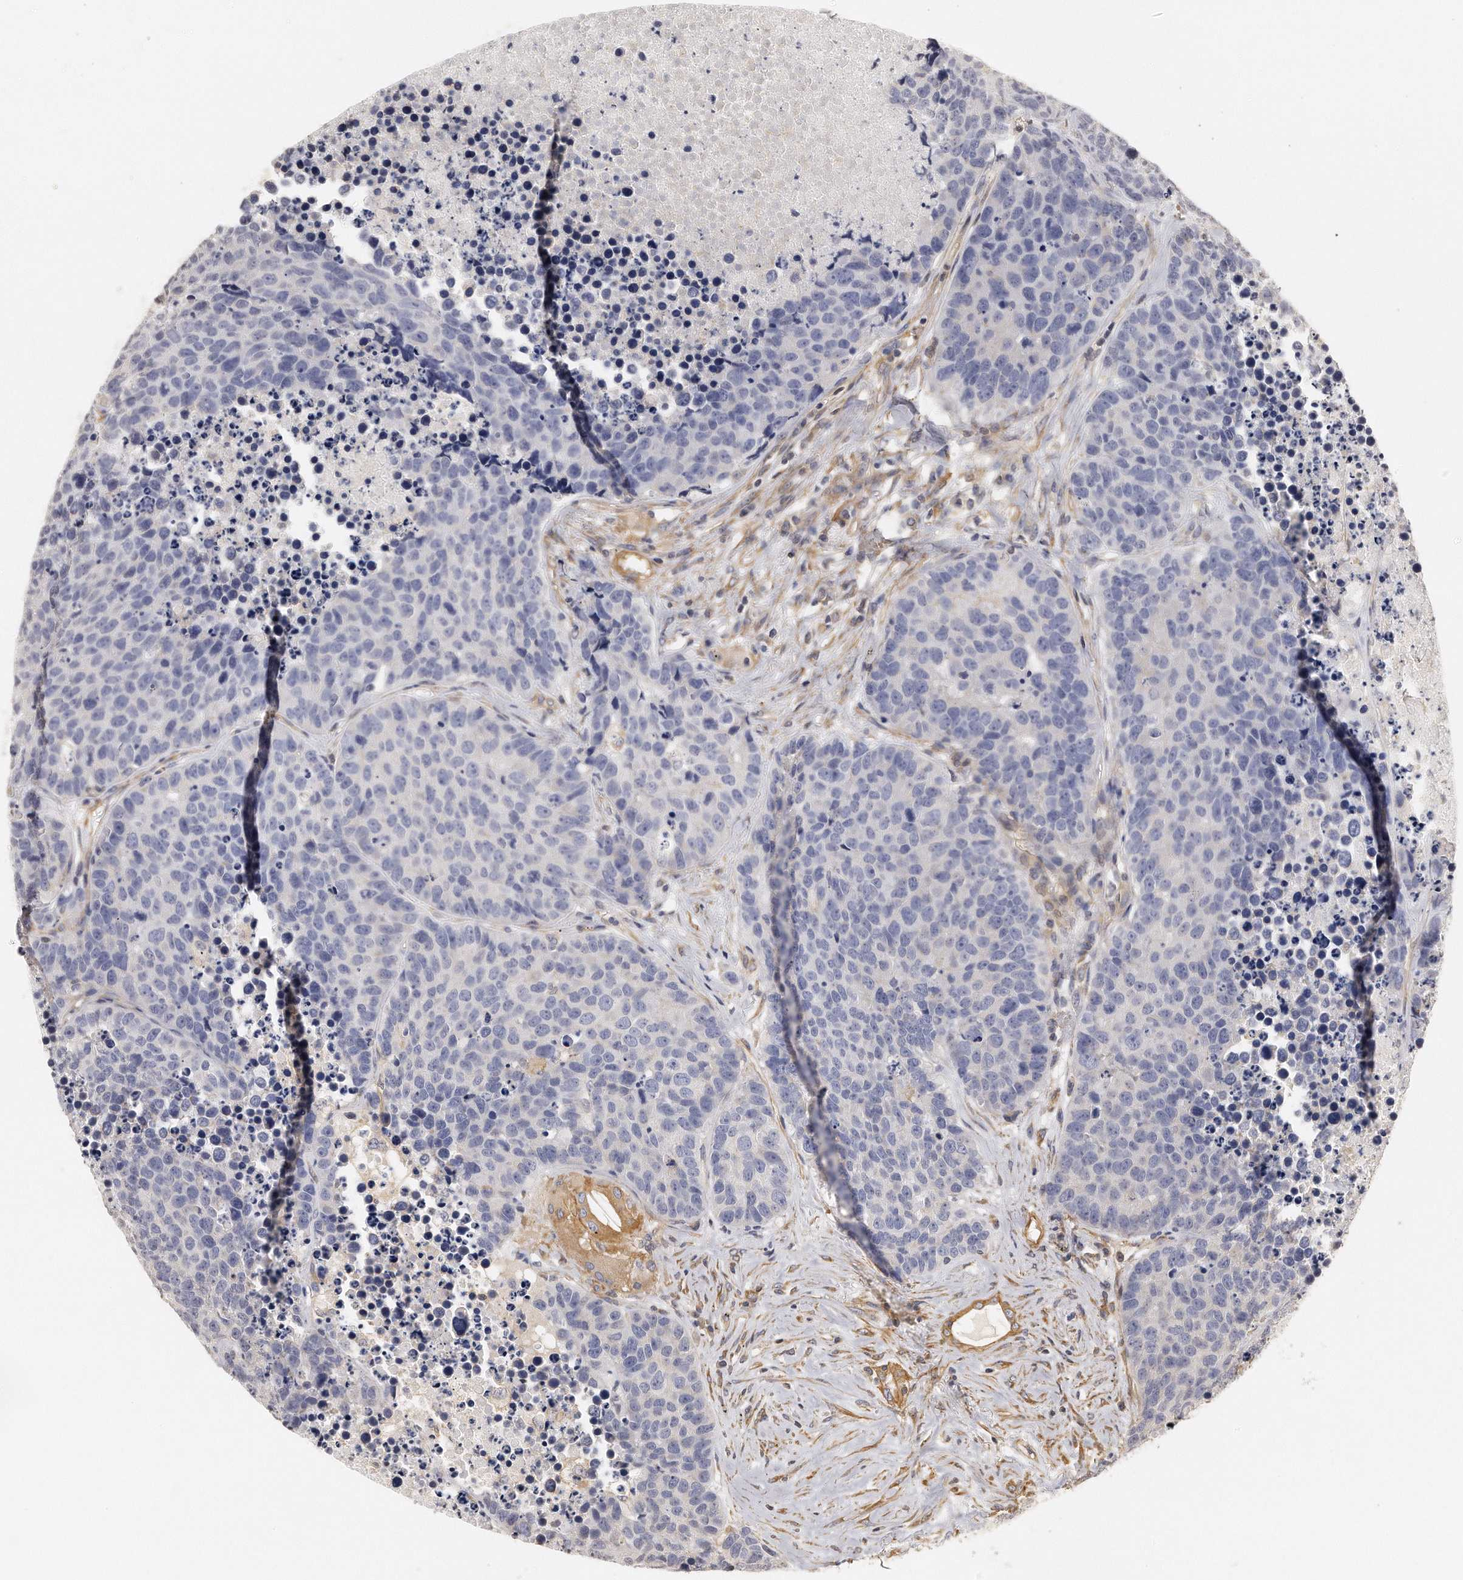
{"staining": {"intensity": "negative", "quantity": "none", "location": "none"}, "tissue": "carcinoid", "cell_type": "Tumor cells", "image_type": "cancer", "snomed": [{"axis": "morphology", "description": "Carcinoid, malignant, NOS"}, {"axis": "topography", "description": "Lung"}], "caption": "An immunohistochemistry image of carcinoid is shown. There is no staining in tumor cells of carcinoid.", "gene": "CHST7", "patient": {"sex": "male", "age": 60}}